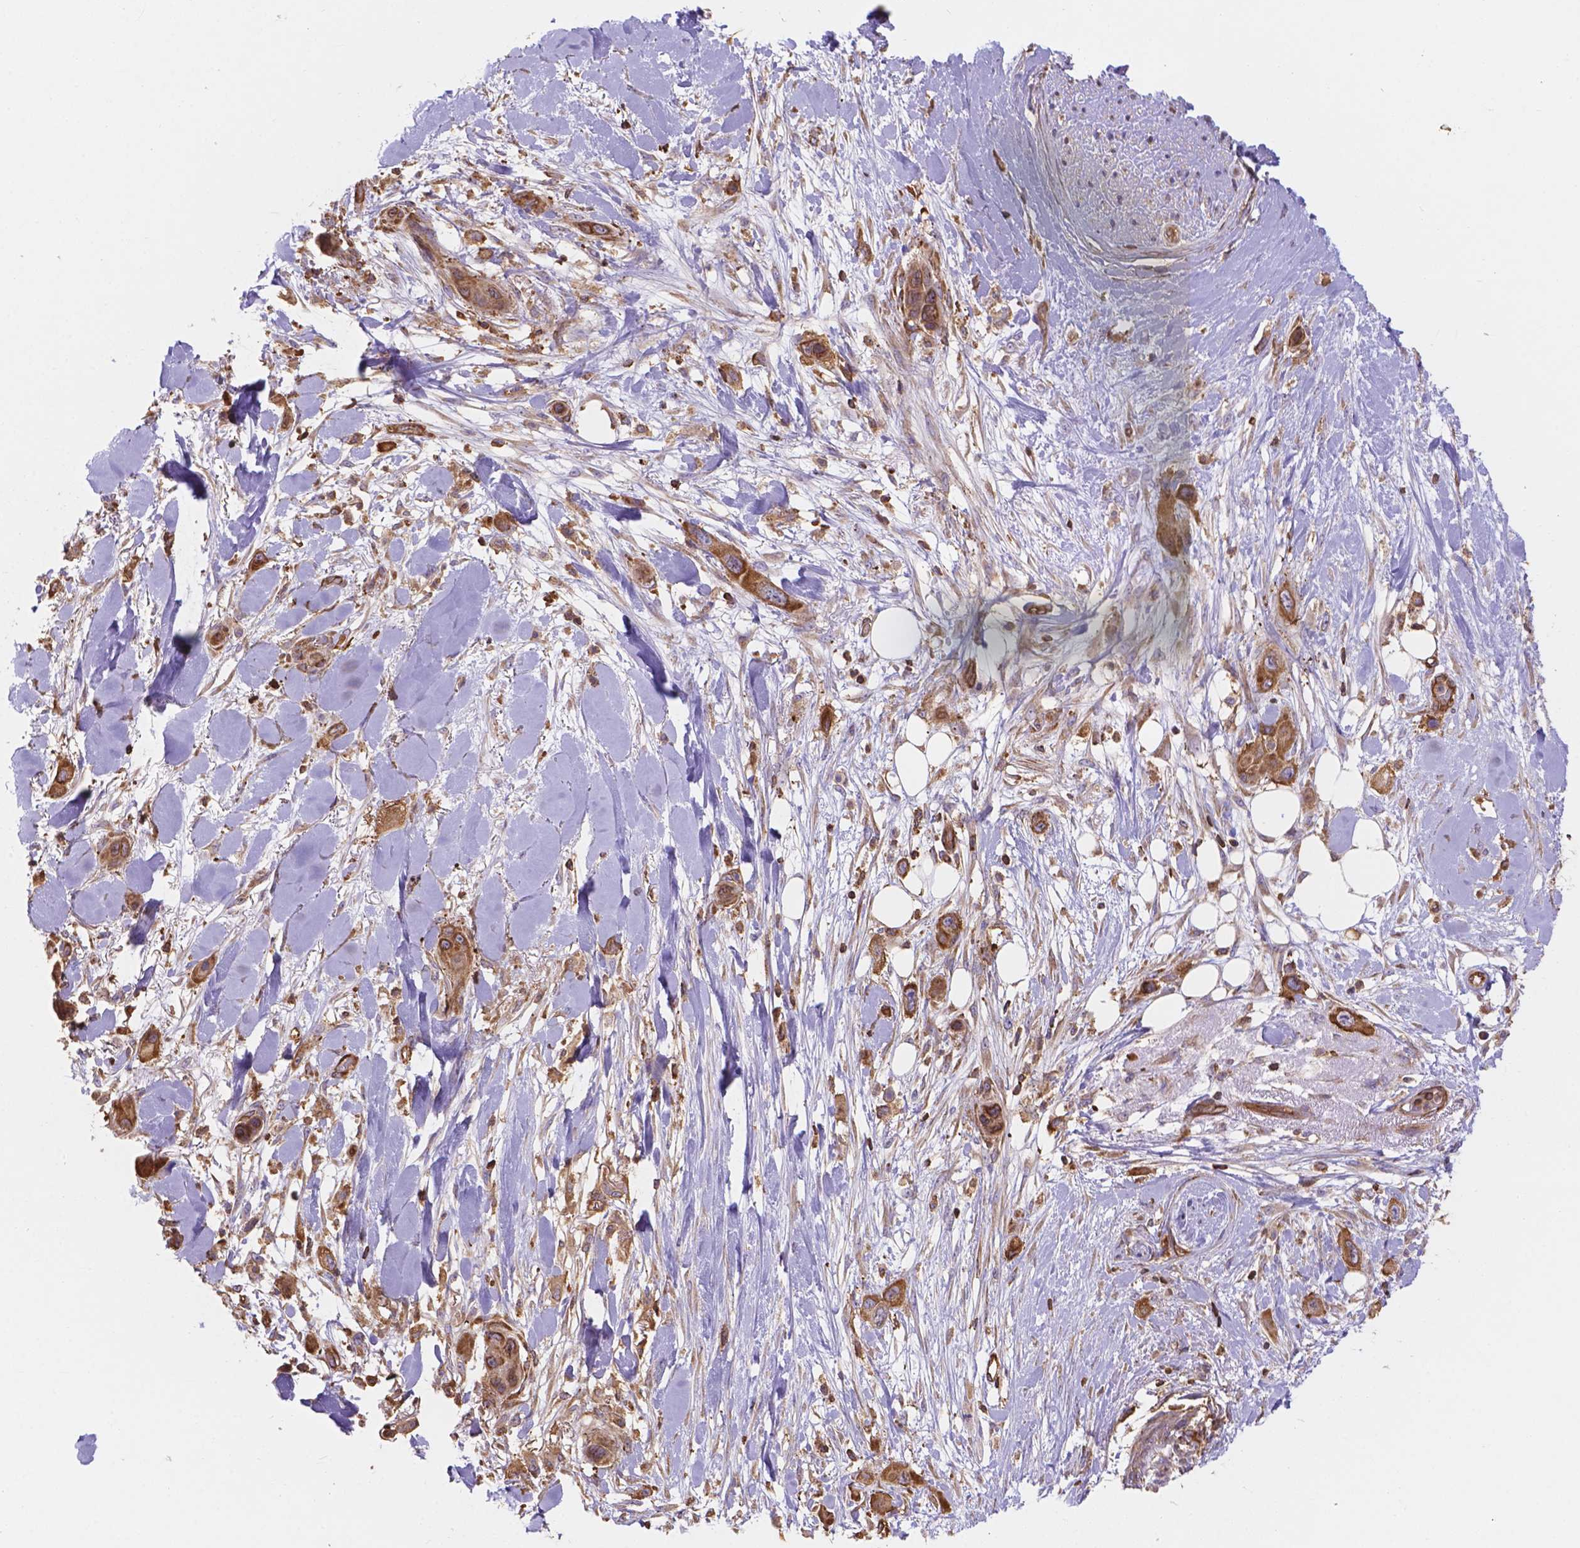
{"staining": {"intensity": "moderate", "quantity": ">75%", "location": "cytoplasmic/membranous"}, "tissue": "skin cancer", "cell_type": "Tumor cells", "image_type": "cancer", "snomed": [{"axis": "morphology", "description": "Squamous cell carcinoma, NOS"}, {"axis": "topography", "description": "Skin"}], "caption": "Tumor cells demonstrate medium levels of moderate cytoplasmic/membranous expression in approximately >75% of cells in human skin cancer (squamous cell carcinoma).", "gene": "DMWD", "patient": {"sex": "male", "age": 79}}